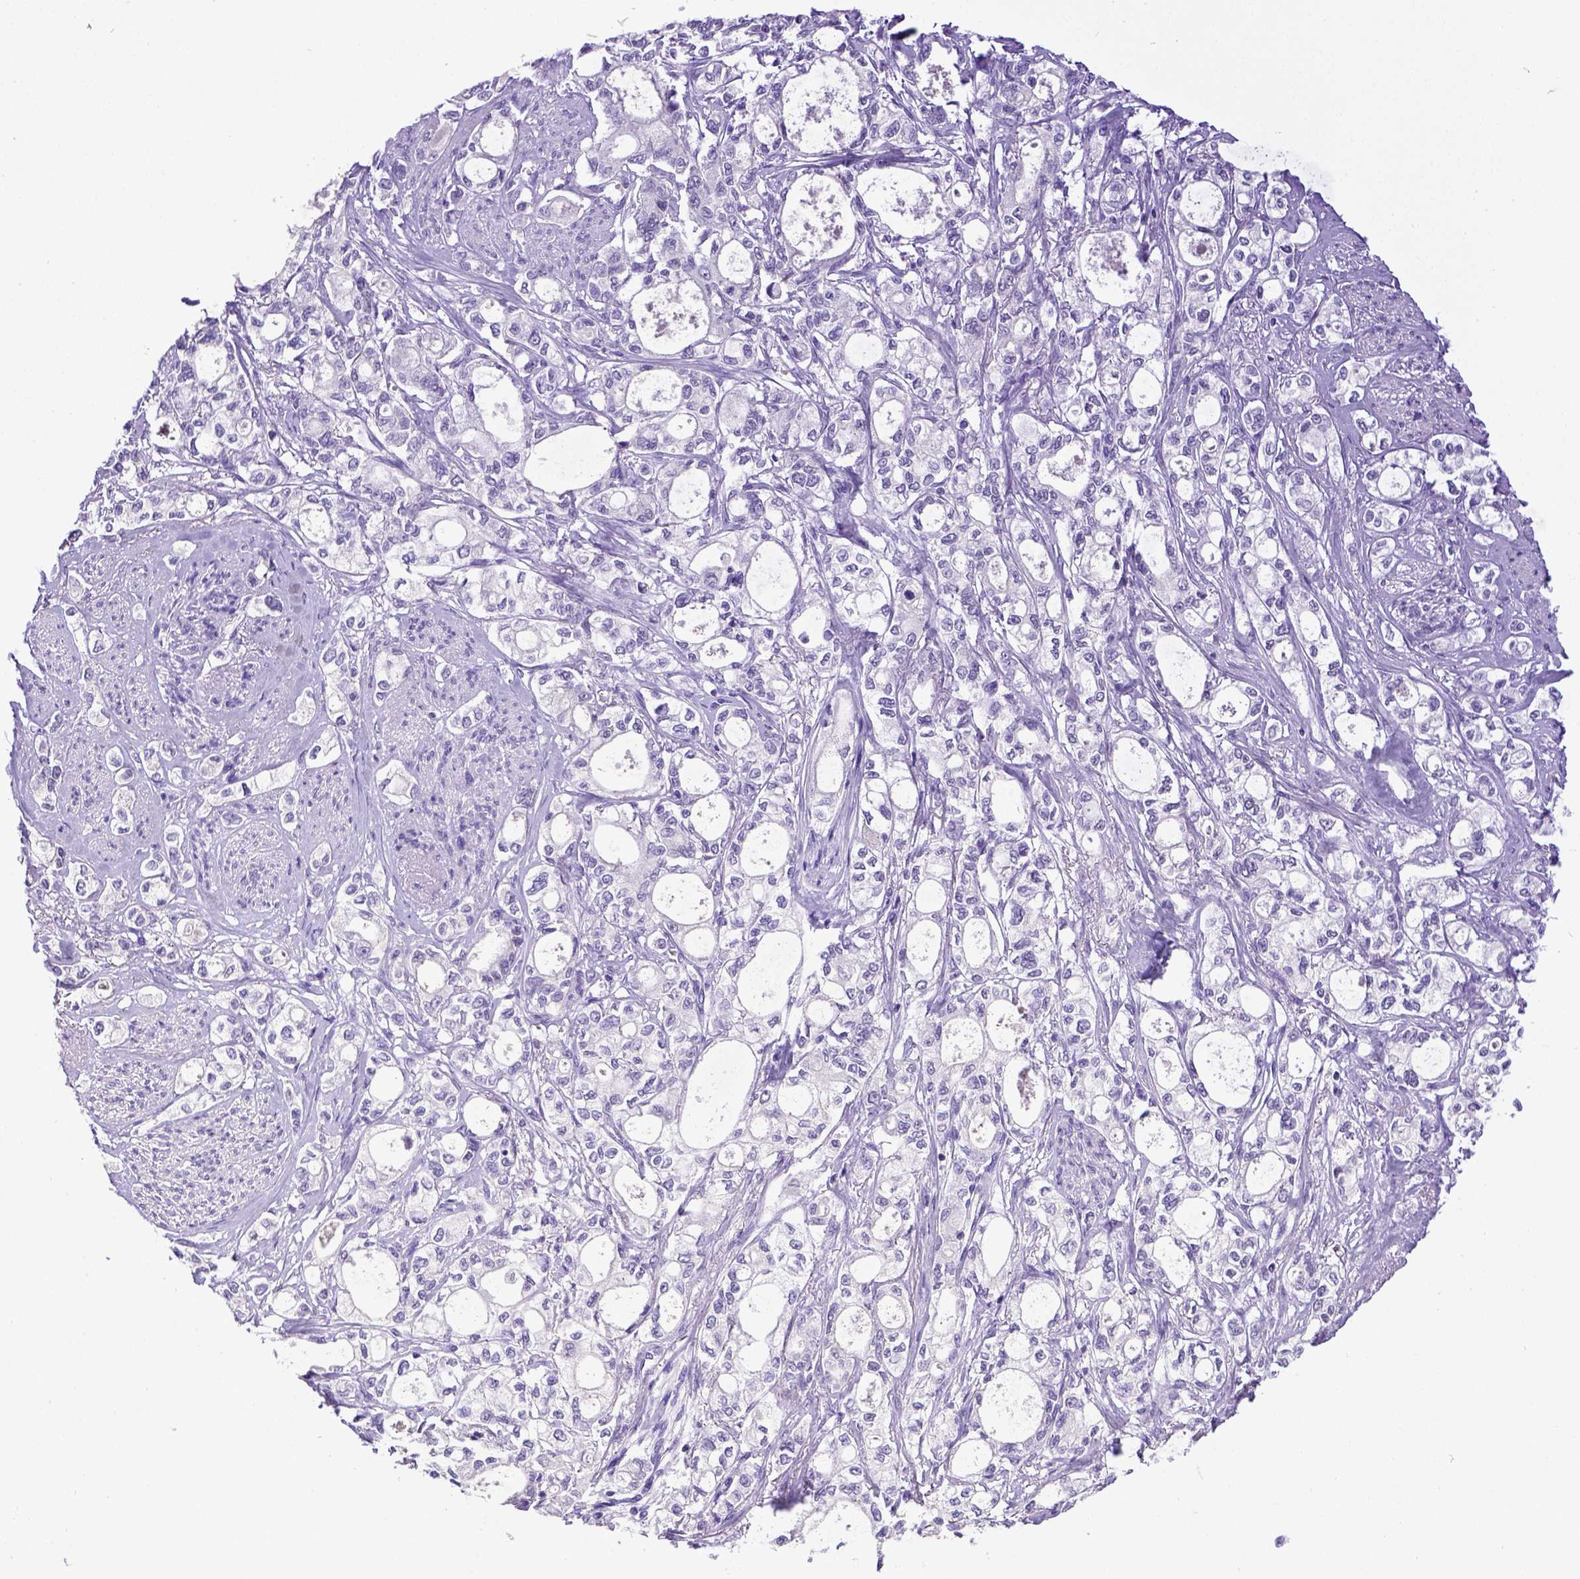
{"staining": {"intensity": "negative", "quantity": "none", "location": "none"}, "tissue": "stomach cancer", "cell_type": "Tumor cells", "image_type": "cancer", "snomed": [{"axis": "morphology", "description": "Adenocarcinoma, NOS"}, {"axis": "topography", "description": "Stomach"}], "caption": "Immunohistochemical staining of stomach cancer demonstrates no significant positivity in tumor cells.", "gene": "ESR1", "patient": {"sex": "male", "age": 63}}